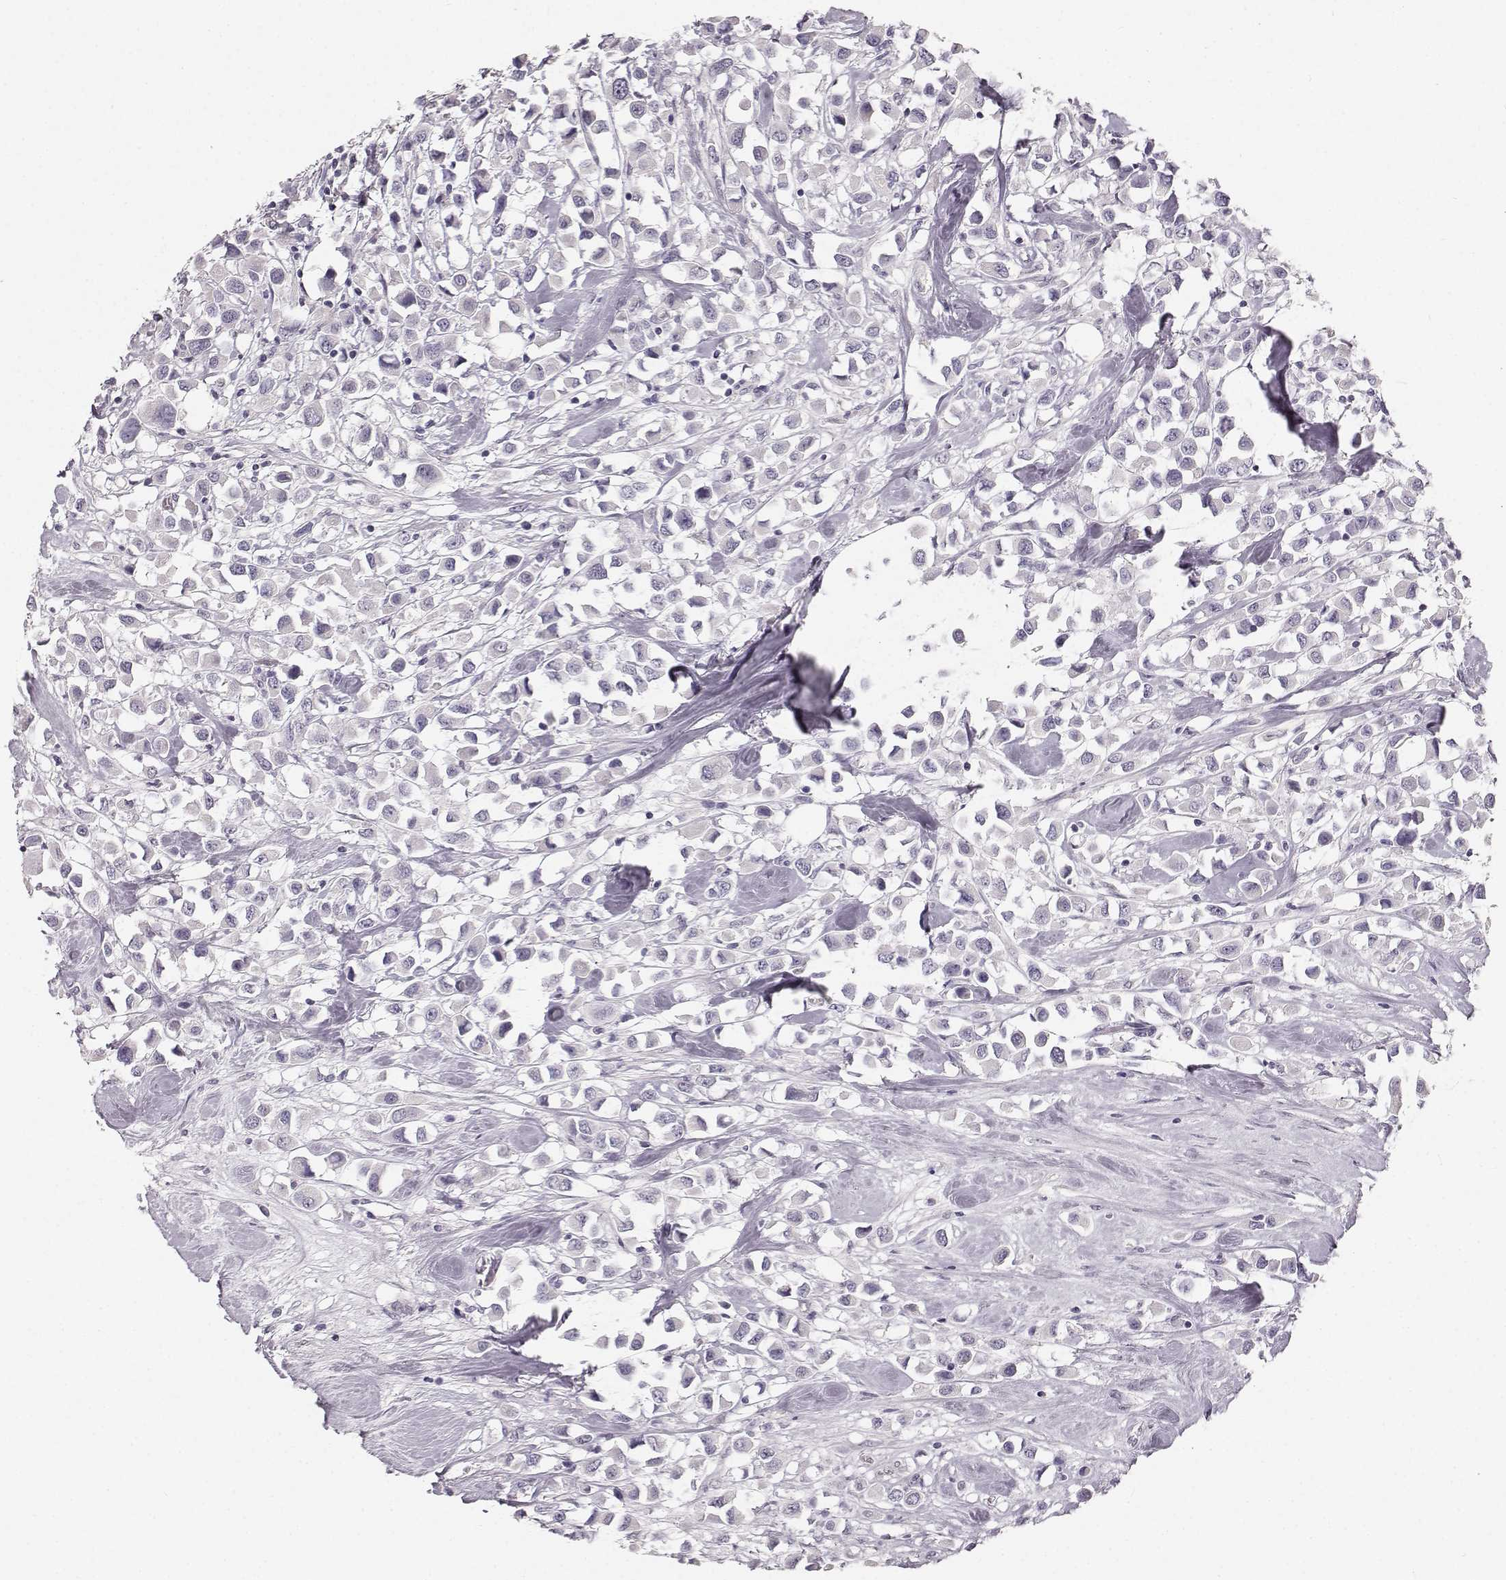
{"staining": {"intensity": "negative", "quantity": "none", "location": "none"}, "tissue": "breast cancer", "cell_type": "Tumor cells", "image_type": "cancer", "snomed": [{"axis": "morphology", "description": "Duct carcinoma"}, {"axis": "topography", "description": "Breast"}], "caption": "High magnification brightfield microscopy of breast intraductal carcinoma stained with DAB (3,3'-diaminobenzidine) (brown) and counterstained with hematoxylin (blue): tumor cells show no significant staining. (Stains: DAB (3,3'-diaminobenzidine) immunohistochemistry with hematoxylin counter stain, Microscopy: brightfield microscopy at high magnification).", "gene": "OIP5", "patient": {"sex": "female", "age": 61}}